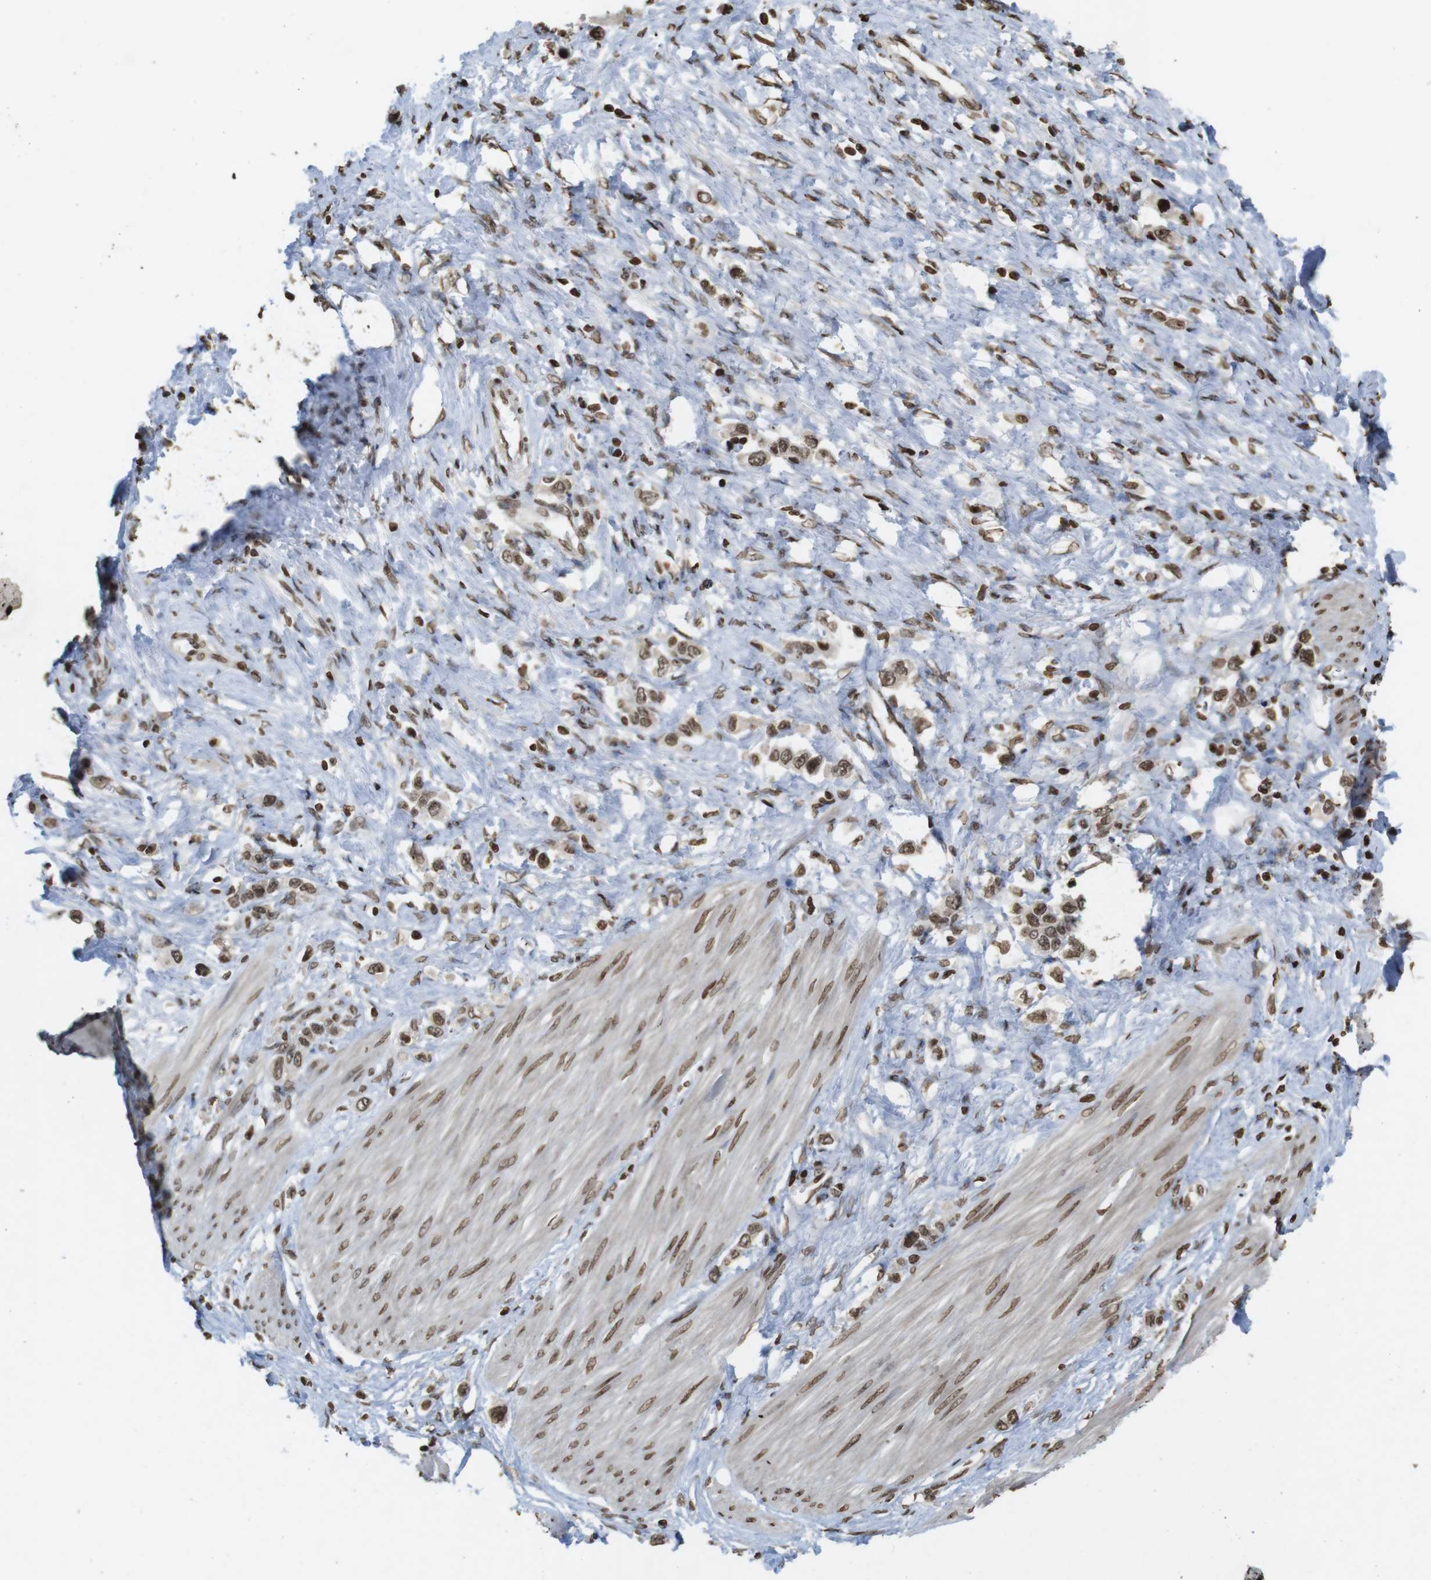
{"staining": {"intensity": "moderate", "quantity": ">75%", "location": "nuclear"}, "tissue": "stomach cancer", "cell_type": "Tumor cells", "image_type": "cancer", "snomed": [{"axis": "morphology", "description": "Adenocarcinoma, NOS"}, {"axis": "topography", "description": "Stomach"}], "caption": "Stomach cancer stained with a brown dye shows moderate nuclear positive staining in approximately >75% of tumor cells.", "gene": "FOXA3", "patient": {"sex": "female", "age": 65}}